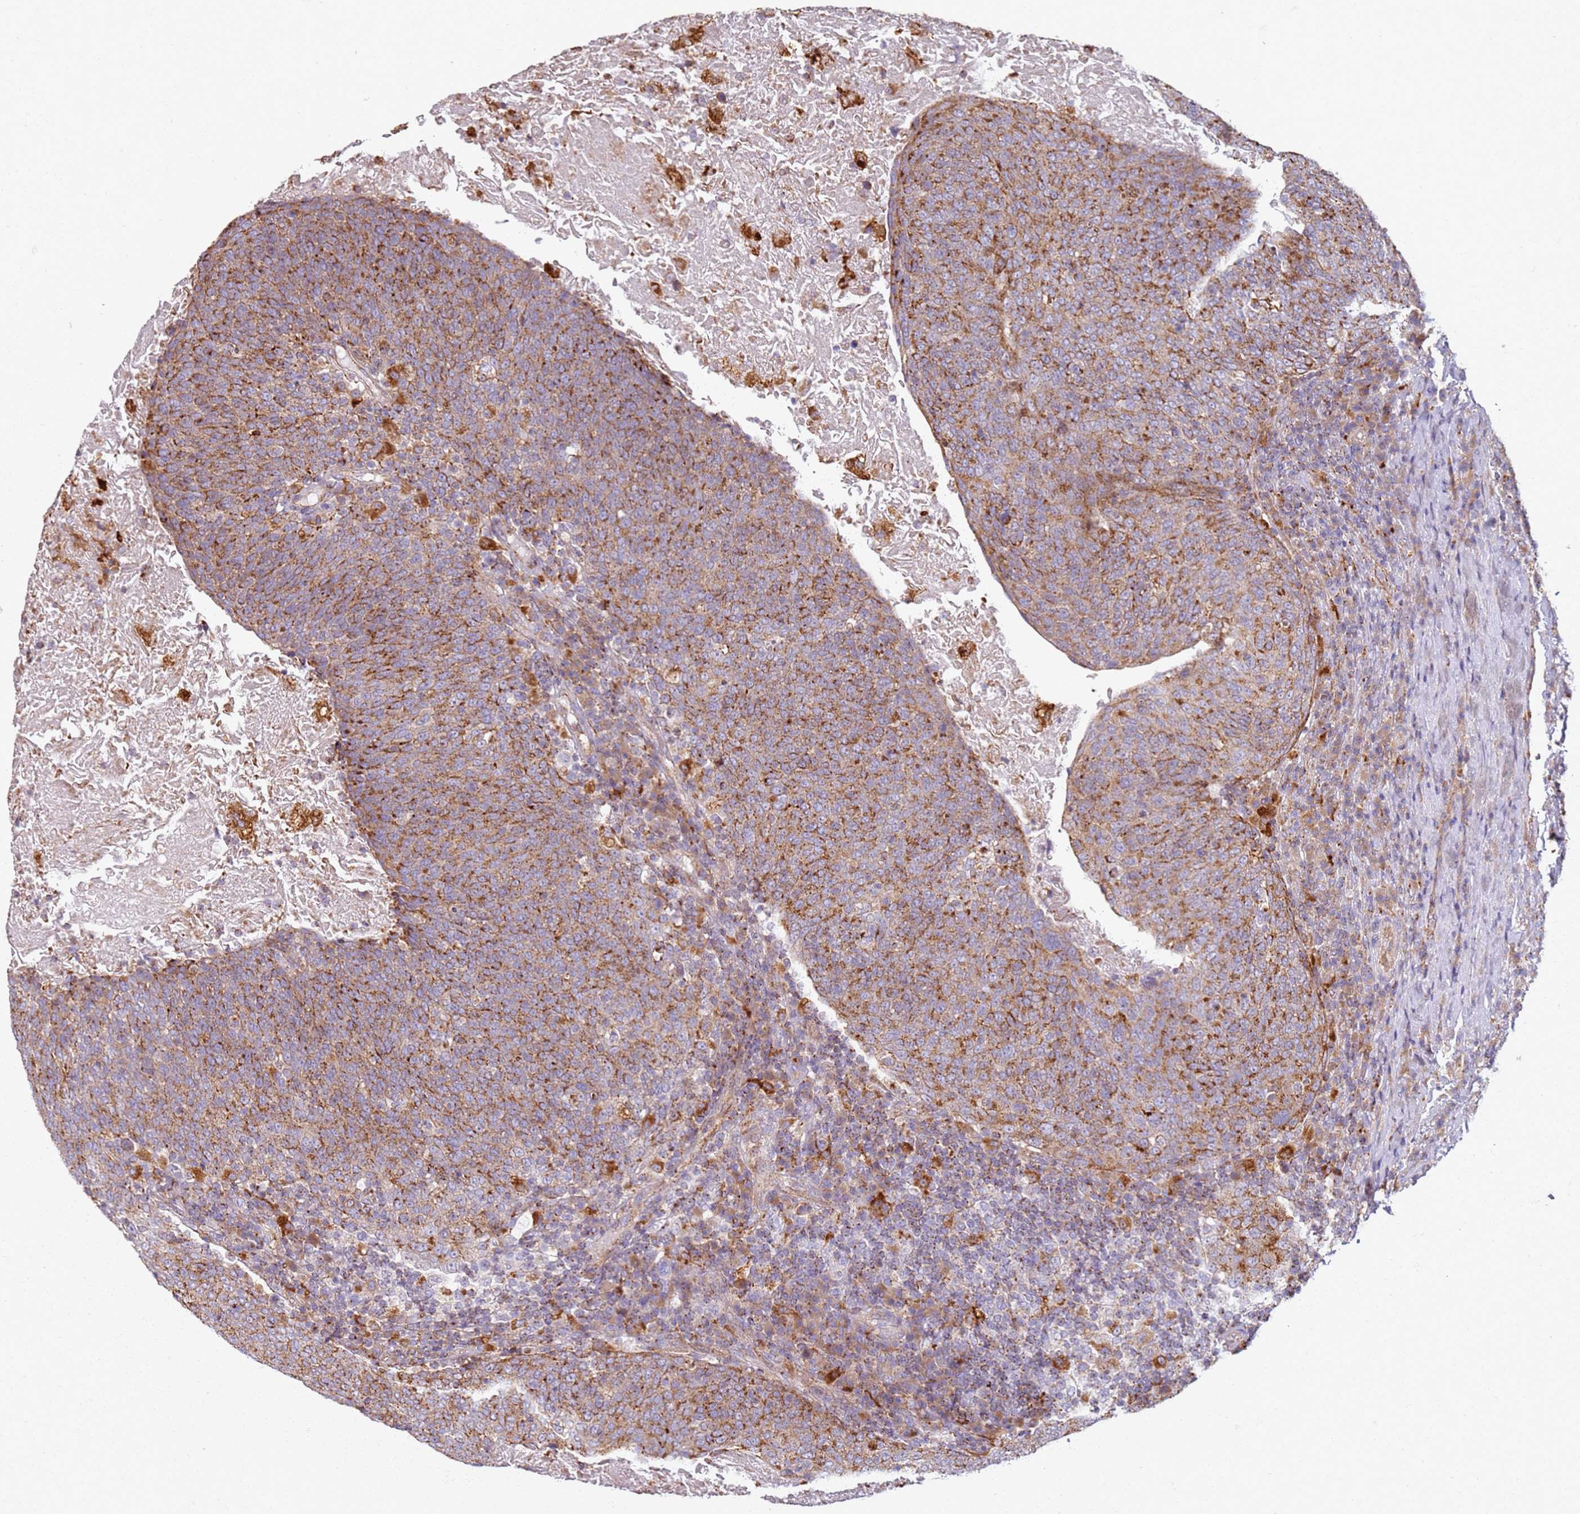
{"staining": {"intensity": "moderate", "quantity": ">75%", "location": "cytoplasmic/membranous"}, "tissue": "head and neck cancer", "cell_type": "Tumor cells", "image_type": "cancer", "snomed": [{"axis": "morphology", "description": "Squamous cell carcinoma, NOS"}, {"axis": "morphology", "description": "Squamous cell carcinoma, metastatic, NOS"}, {"axis": "topography", "description": "Lymph node"}, {"axis": "topography", "description": "Head-Neck"}], "caption": "A brown stain shows moderate cytoplasmic/membranous staining of a protein in human head and neck cancer (metastatic squamous cell carcinoma) tumor cells. The protein of interest is stained brown, and the nuclei are stained in blue (DAB (3,3'-diaminobenzidine) IHC with brightfield microscopy, high magnification).", "gene": "PROKR2", "patient": {"sex": "male", "age": 62}}